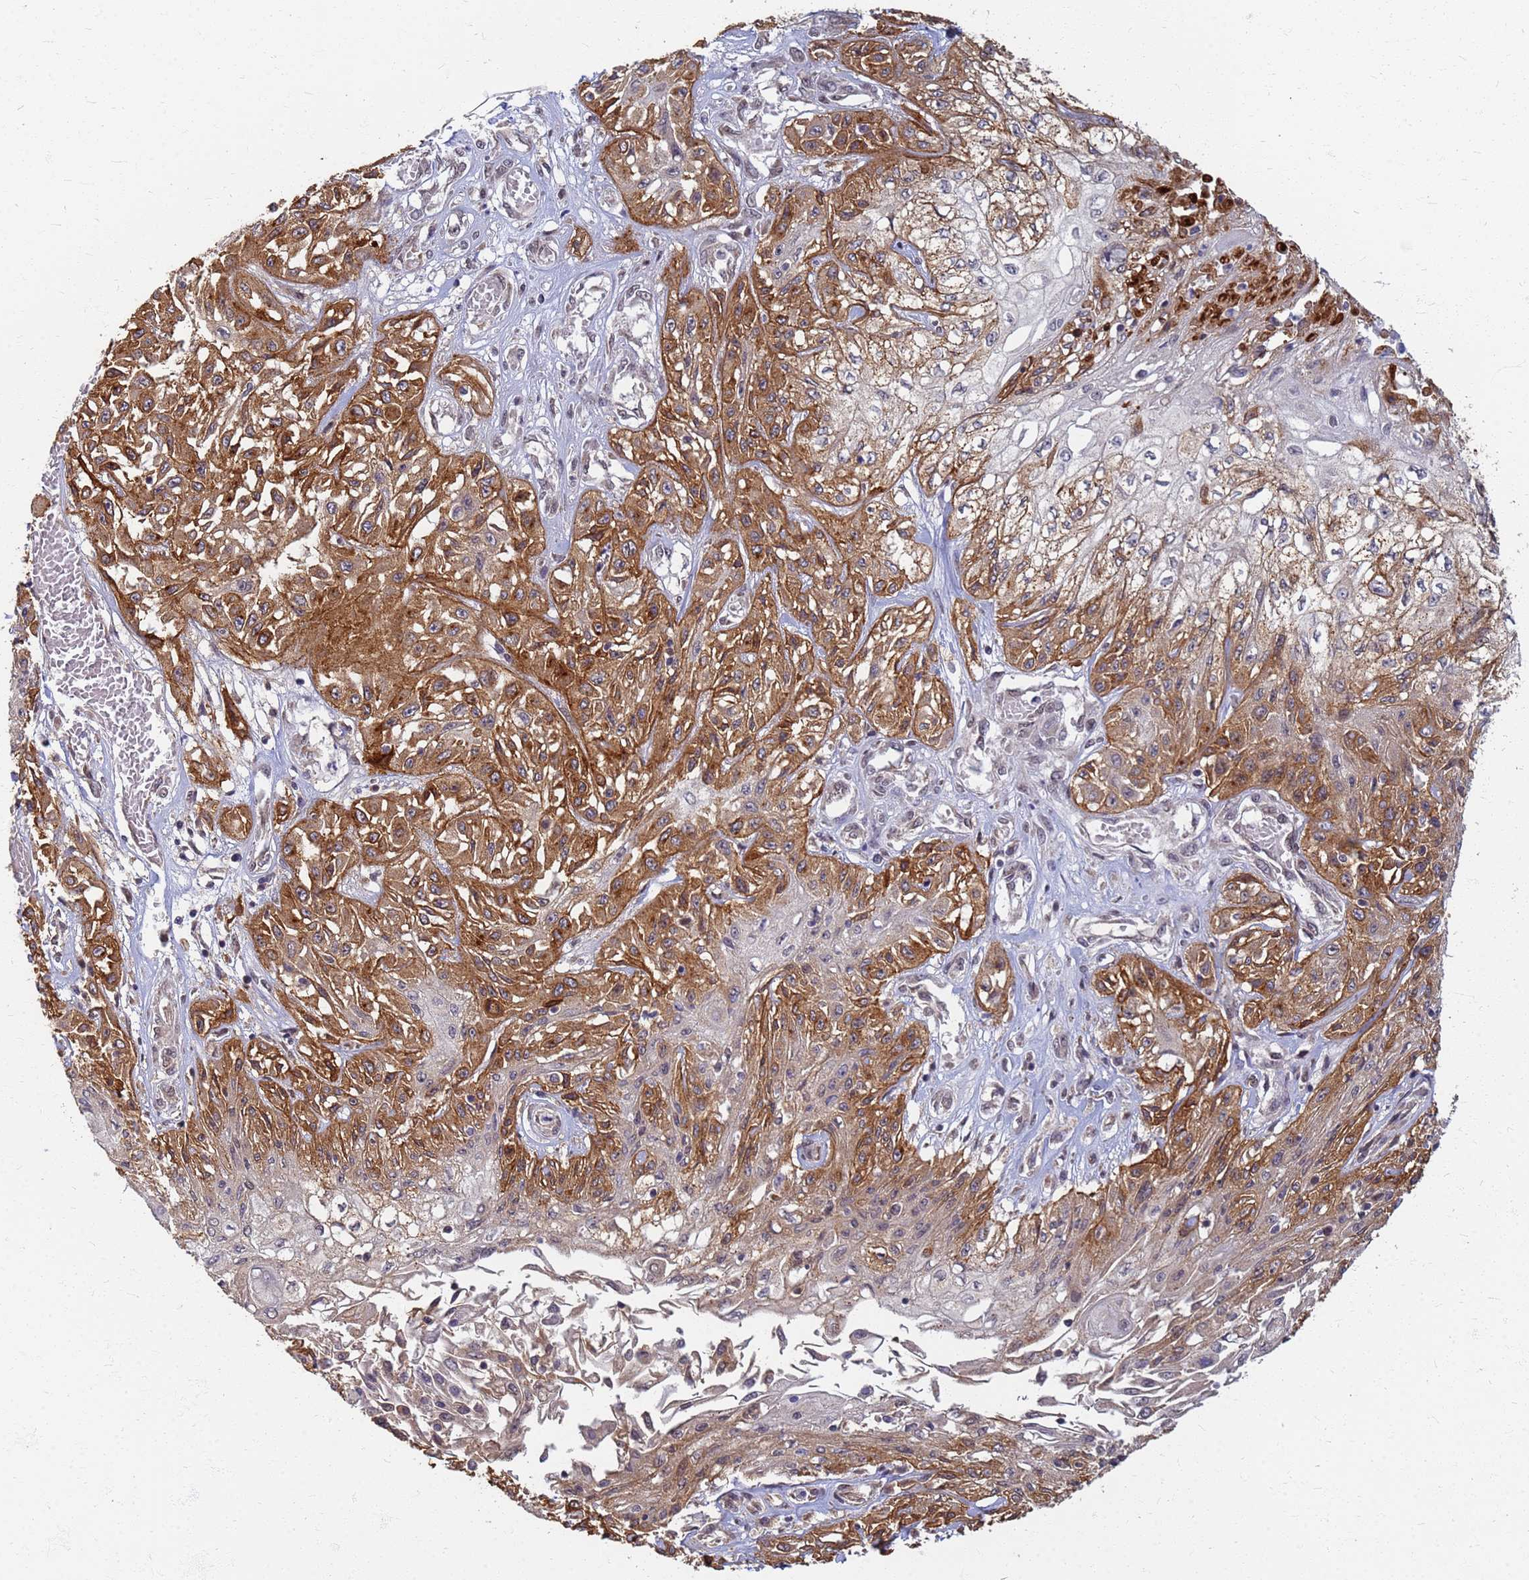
{"staining": {"intensity": "moderate", "quantity": ">75%", "location": "cytoplasmic/membranous"}, "tissue": "skin cancer", "cell_type": "Tumor cells", "image_type": "cancer", "snomed": [{"axis": "morphology", "description": "Squamous cell carcinoma, NOS"}, {"axis": "morphology", "description": "Squamous cell carcinoma, metastatic, NOS"}, {"axis": "topography", "description": "Skin"}, {"axis": "topography", "description": "Lymph node"}], "caption": "A medium amount of moderate cytoplasmic/membranous expression is appreciated in about >75% of tumor cells in skin metastatic squamous cell carcinoma tissue.", "gene": "ITGB4", "patient": {"sex": "male", "age": 75}}